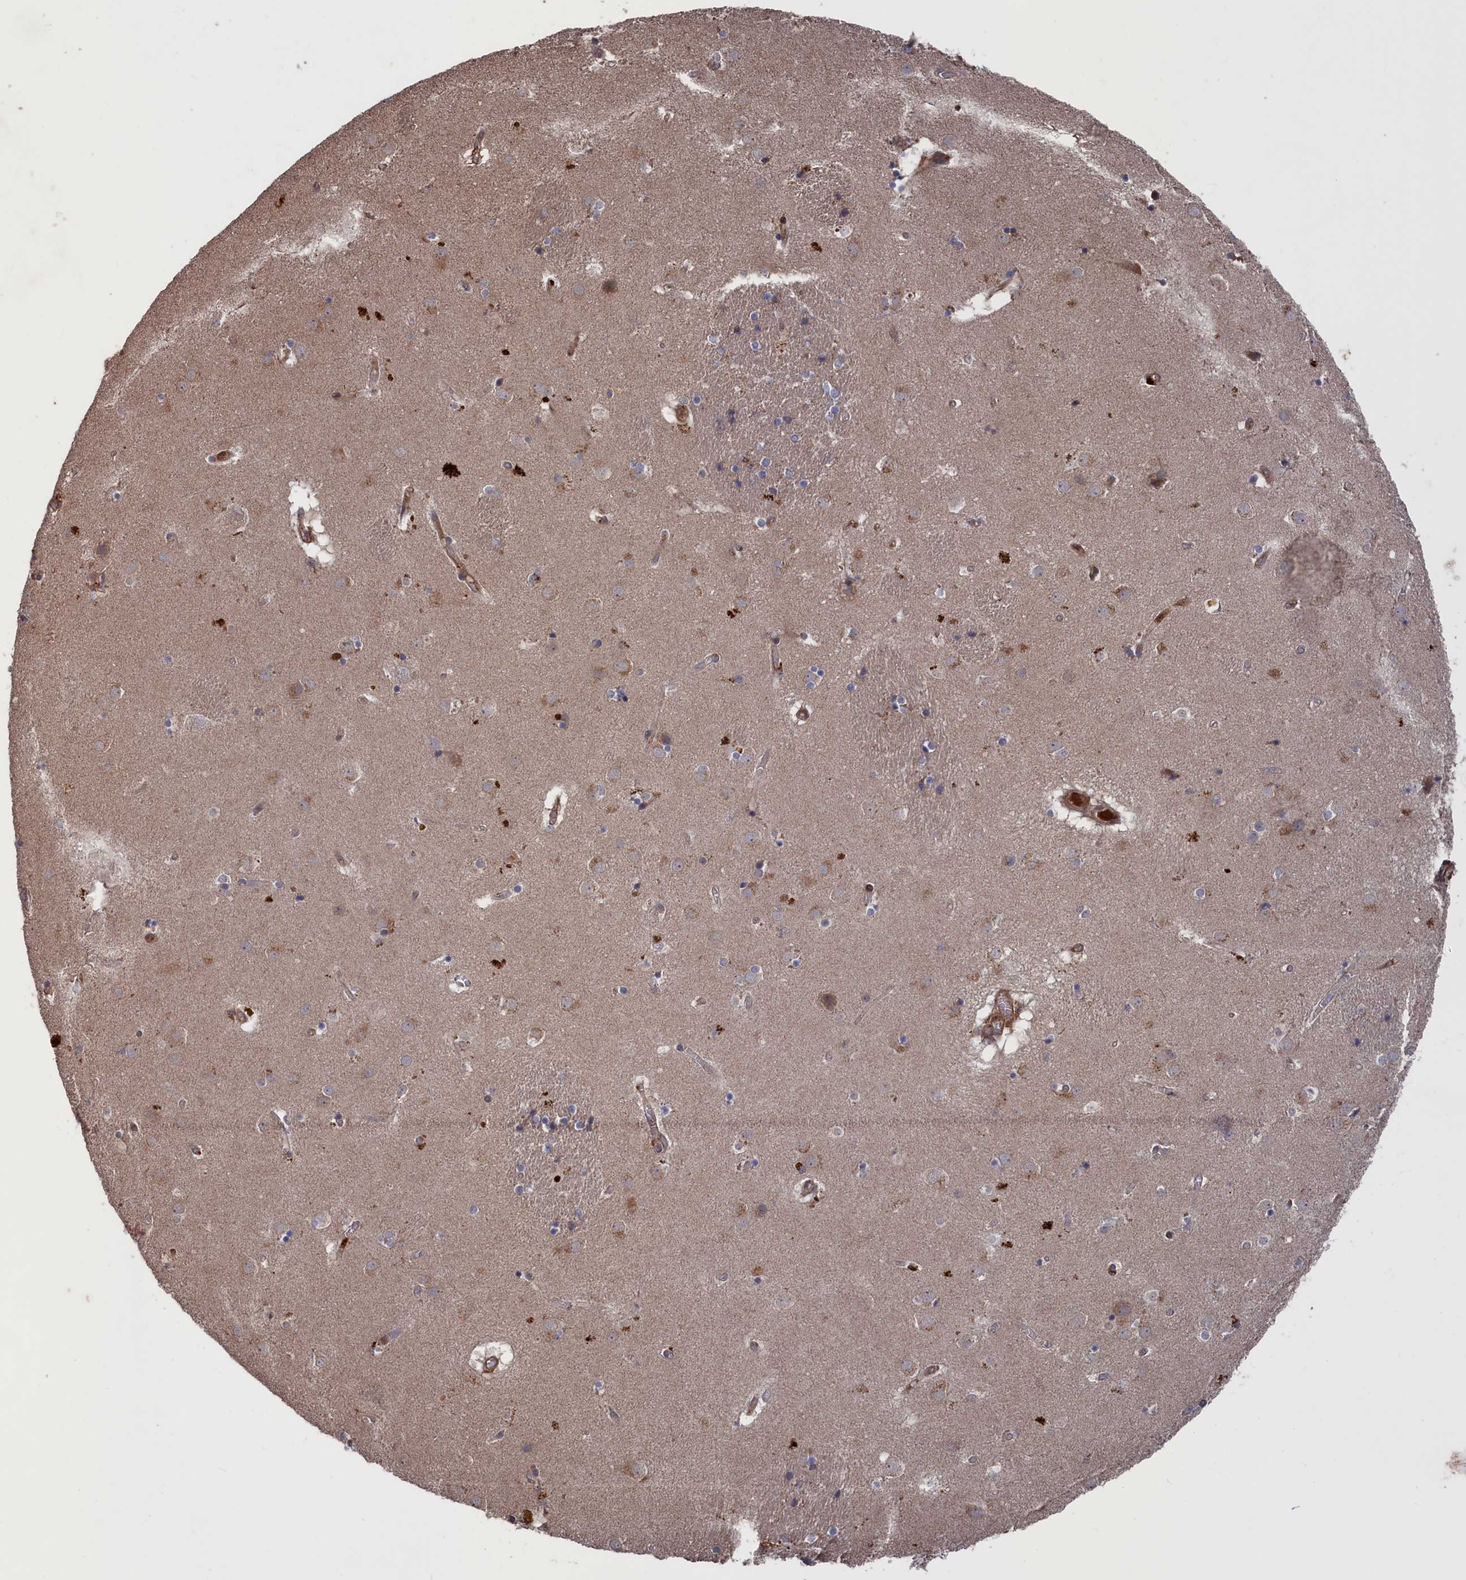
{"staining": {"intensity": "moderate", "quantity": "<25%", "location": "cytoplasmic/membranous"}, "tissue": "caudate", "cell_type": "Glial cells", "image_type": "normal", "snomed": [{"axis": "morphology", "description": "Normal tissue, NOS"}, {"axis": "topography", "description": "Lateral ventricle wall"}], "caption": "Caudate stained with DAB (3,3'-diaminobenzidine) IHC reveals low levels of moderate cytoplasmic/membranous staining in about <25% of glial cells.", "gene": "PLA2G15", "patient": {"sex": "male", "age": 70}}